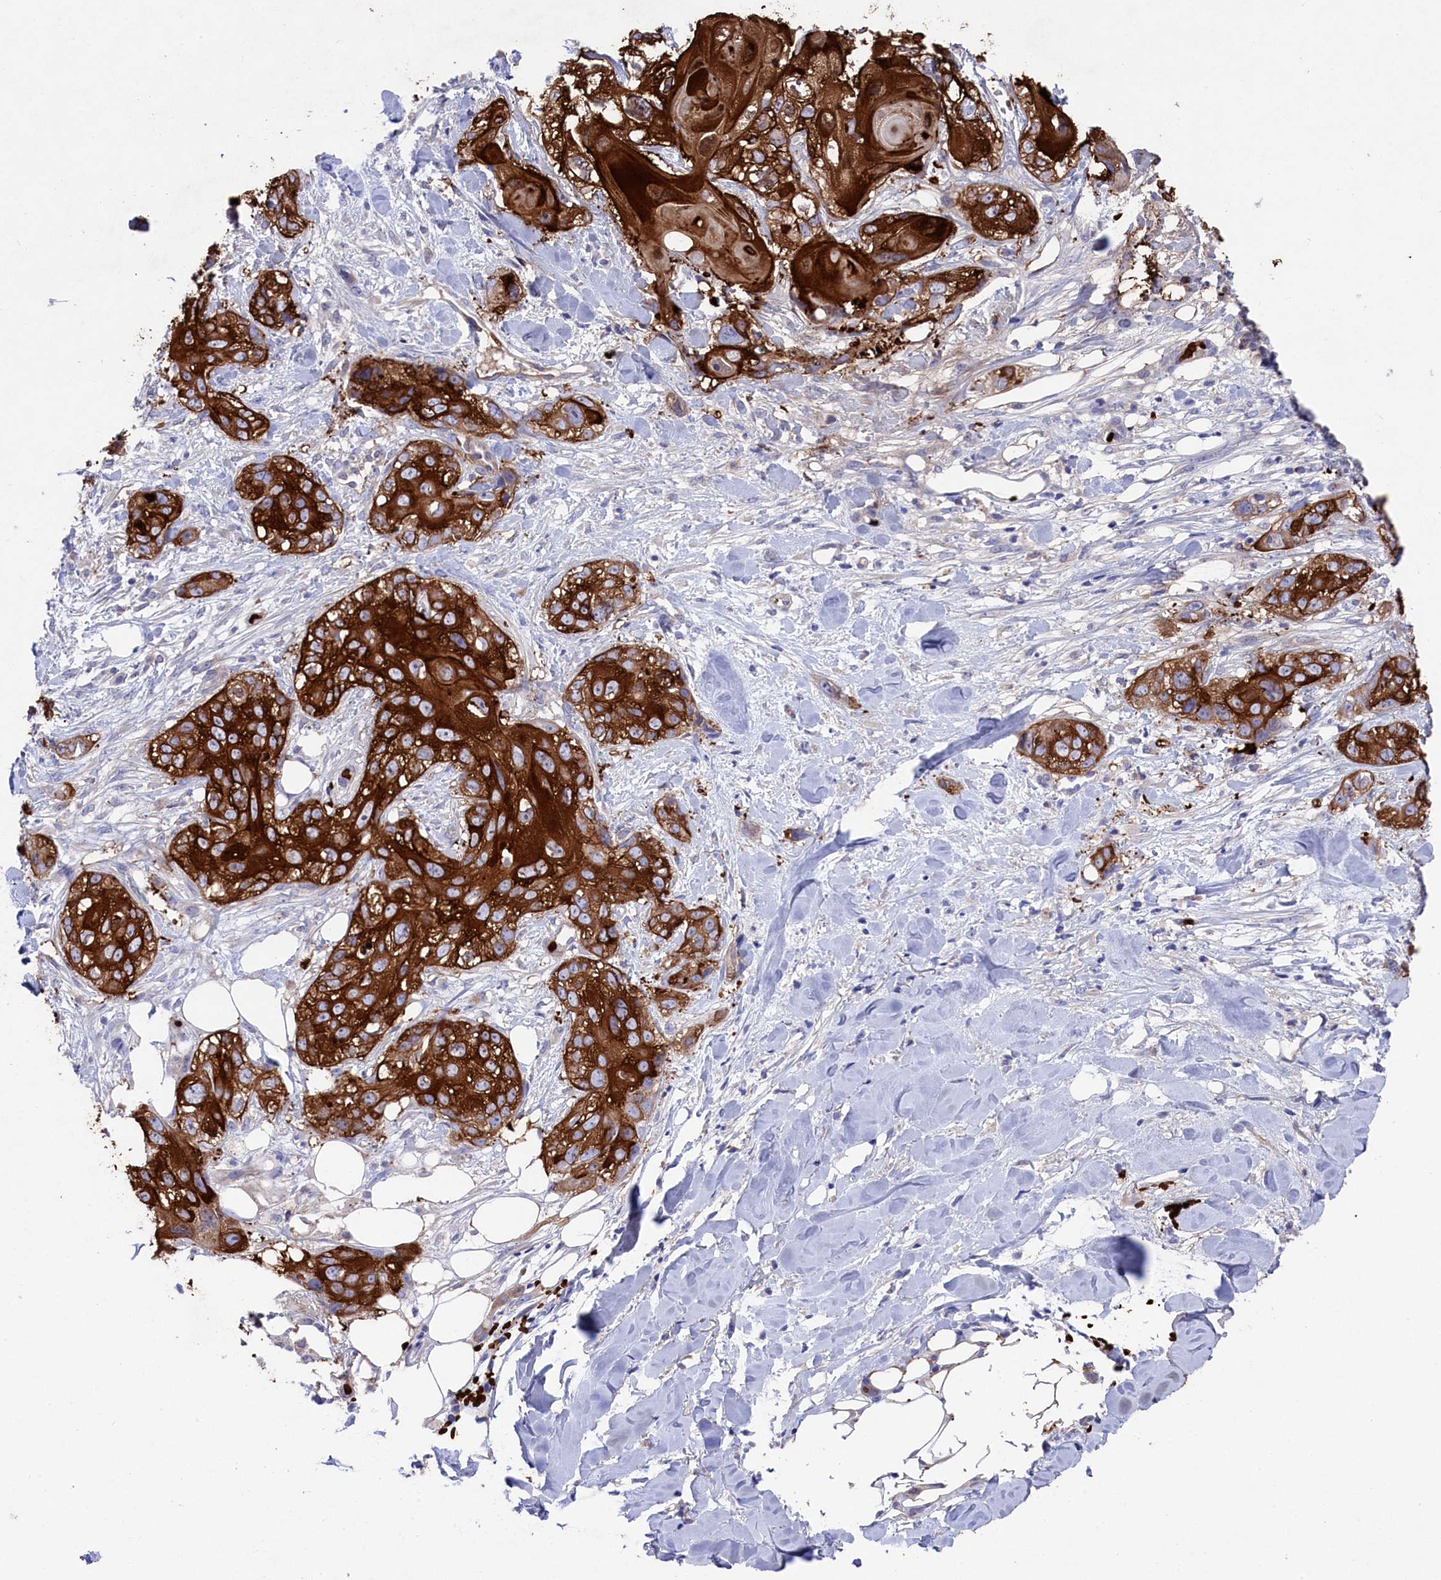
{"staining": {"intensity": "strong", "quantity": ">75%", "location": "cytoplasmic/membranous"}, "tissue": "skin cancer", "cell_type": "Tumor cells", "image_type": "cancer", "snomed": [{"axis": "morphology", "description": "Normal tissue, NOS"}, {"axis": "morphology", "description": "Squamous cell carcinoma, NOS"}, {"axis": "topography", "description": "Skin"}], "caption": "Strong cytoplasmic/membranous positivity for a protein is identified in about >75% of tumor cells of skin squamous cell carcinoma using immunohistochemistry.", "gene": "LHFPL4", "patient": {"sex": "male", "age": 72}}